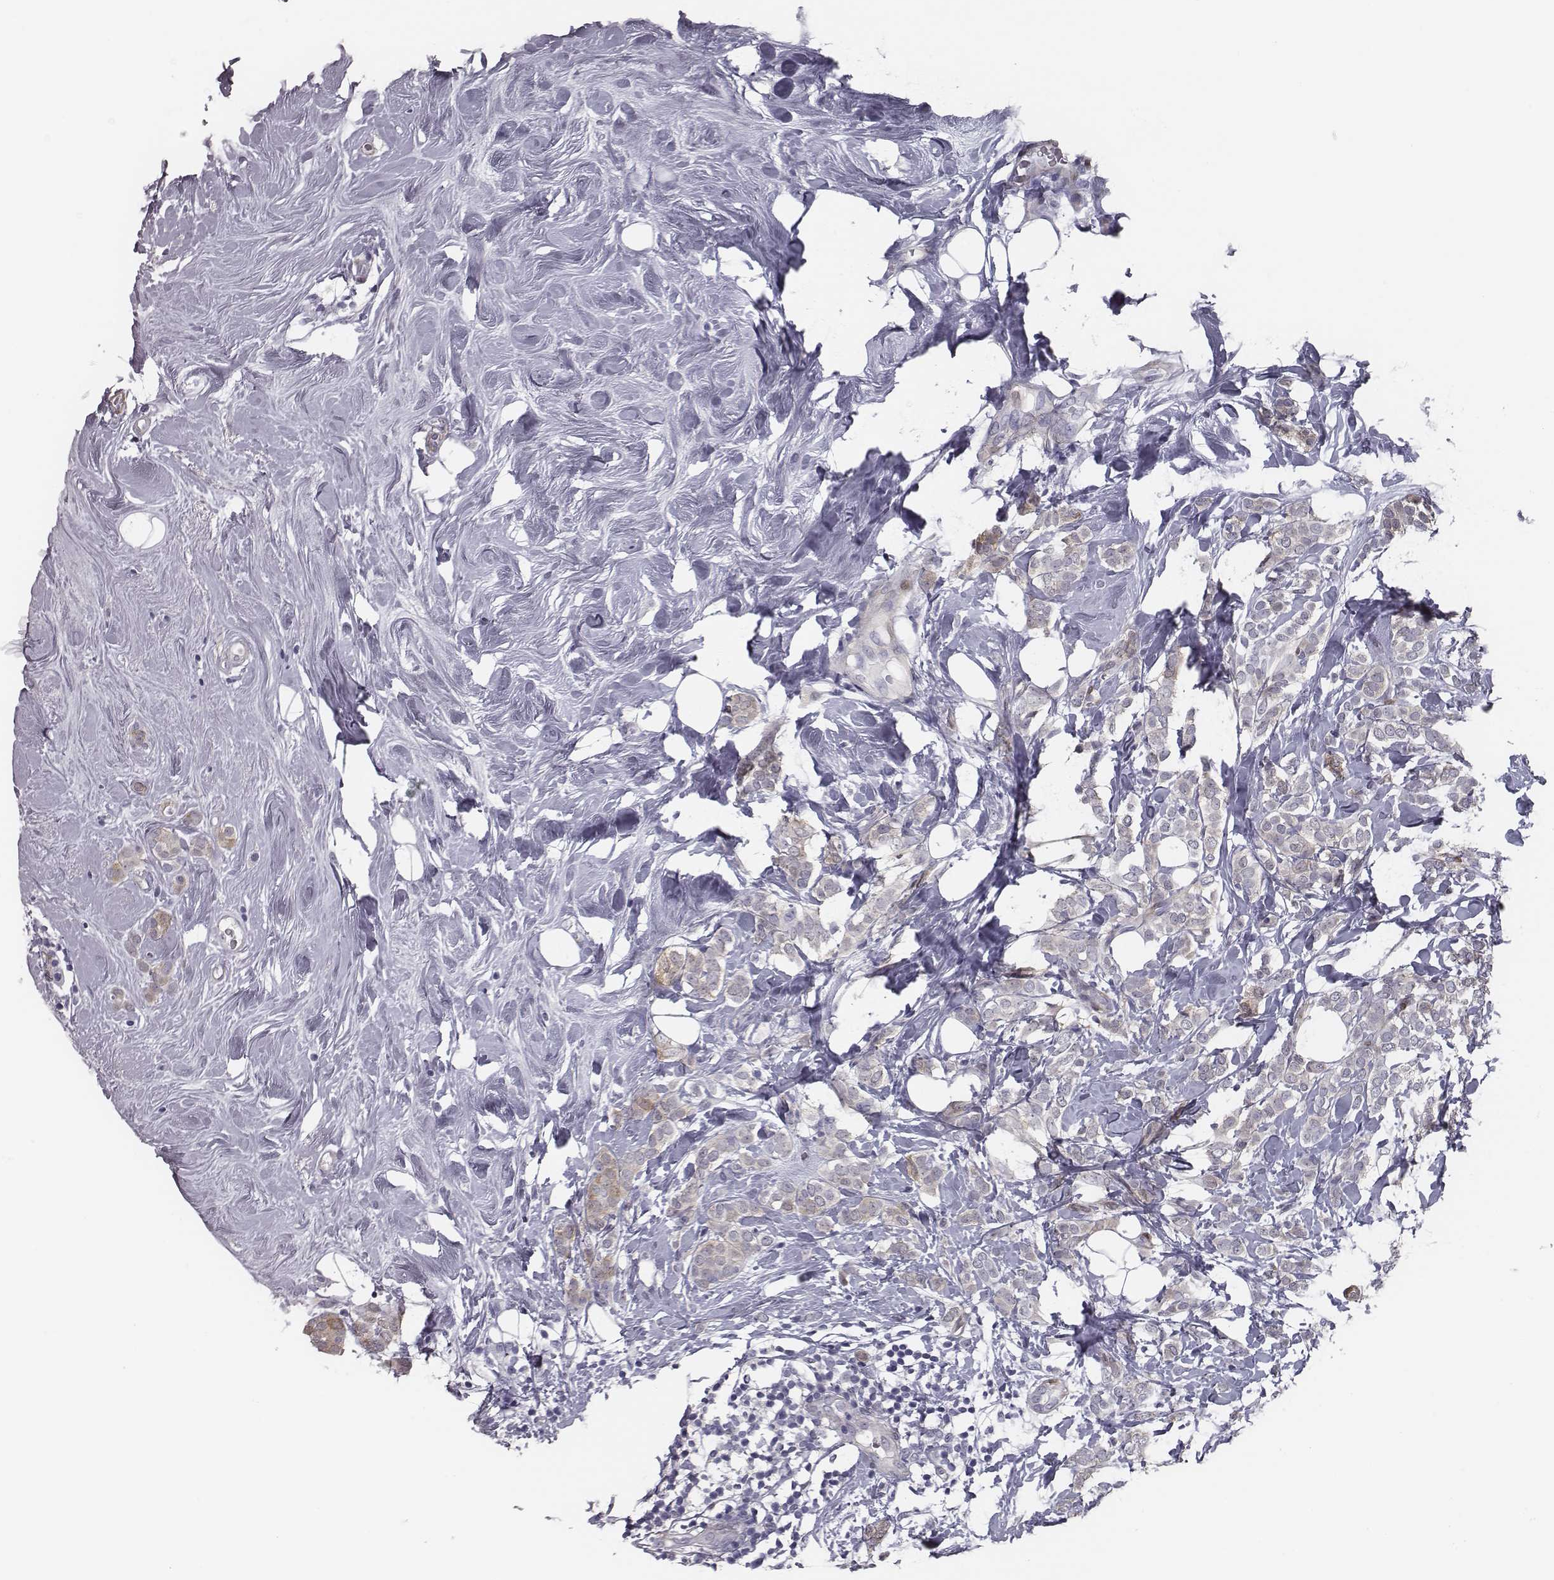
{"staining": {"intensity": "negative", "quantity": "none", "location": "none"}, "tissue": "breast cancer", "cell_type": "Tumor cells", "image_type": "cancer", "snomed": [{"axis": "morphology", "description": "Lobular carcinoma"}, {"axis": "topography", "description": "Breast"}], "caption": "The image exhibits no significant expression in tumor cells of breast cancer. (Stains: DAB (3,3'-diaminobenzidine) IHC with hematoxylin counter stain, Microscopy: brightfield microscopy at high magnification).", "gene": "ISYNA1", "patient": {"sex": "female", "age": 49}}